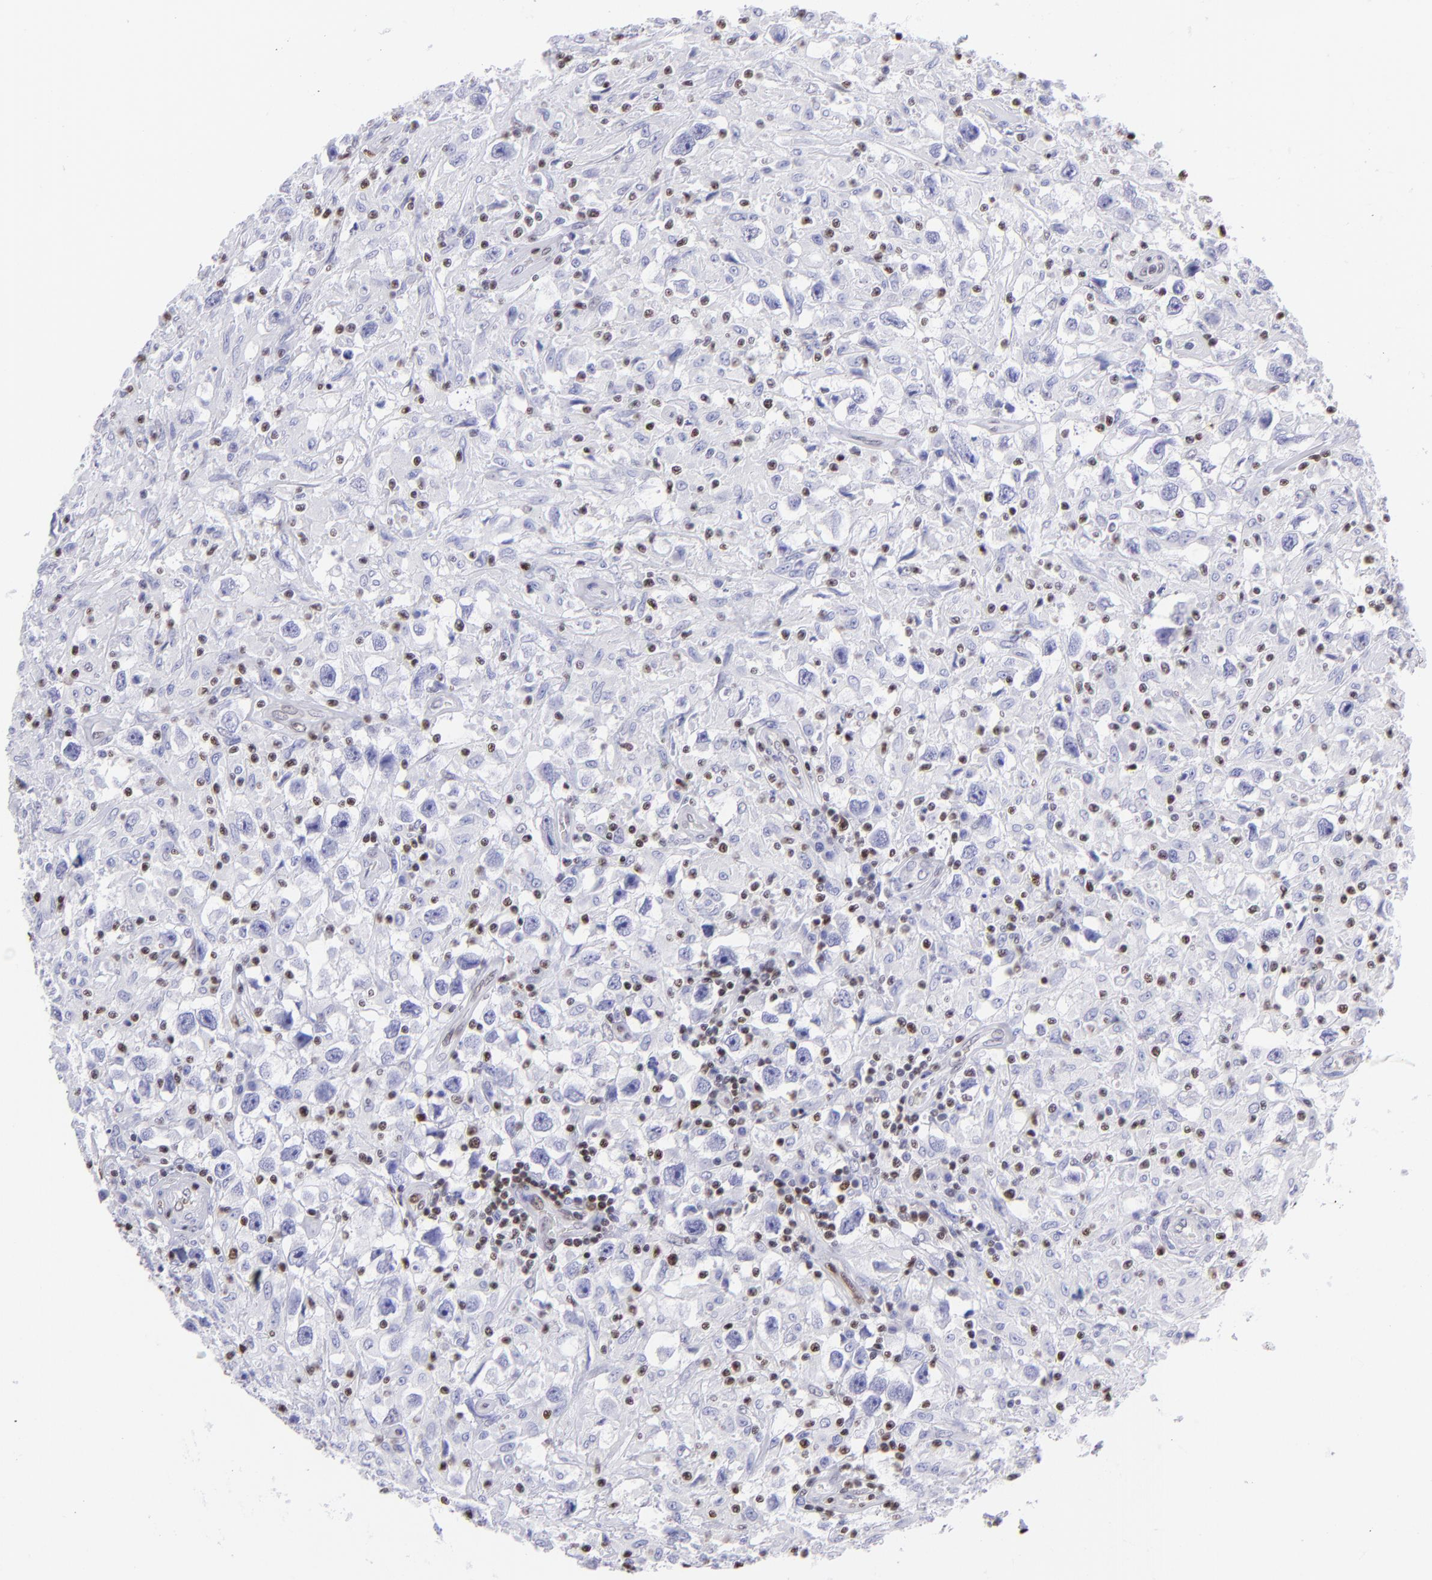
{"staining": {"intensity": "negative", "quantity": "none", "location": "none"}, "tissue": "testis cancer", "cell_type": "Tumor cells", "image_type": "cancer", "snomed": [{"axis": "morphology", "description": "Seminoma, NOS"}, {"axis": "topography", "description": "Testis"}], "caption": "Protein analysis of testis cancer (seminoma) demonstrates no significant positivity in tumor cells.", "gene": "ETS1", "patient": {"sex": "male", "age": 34}}